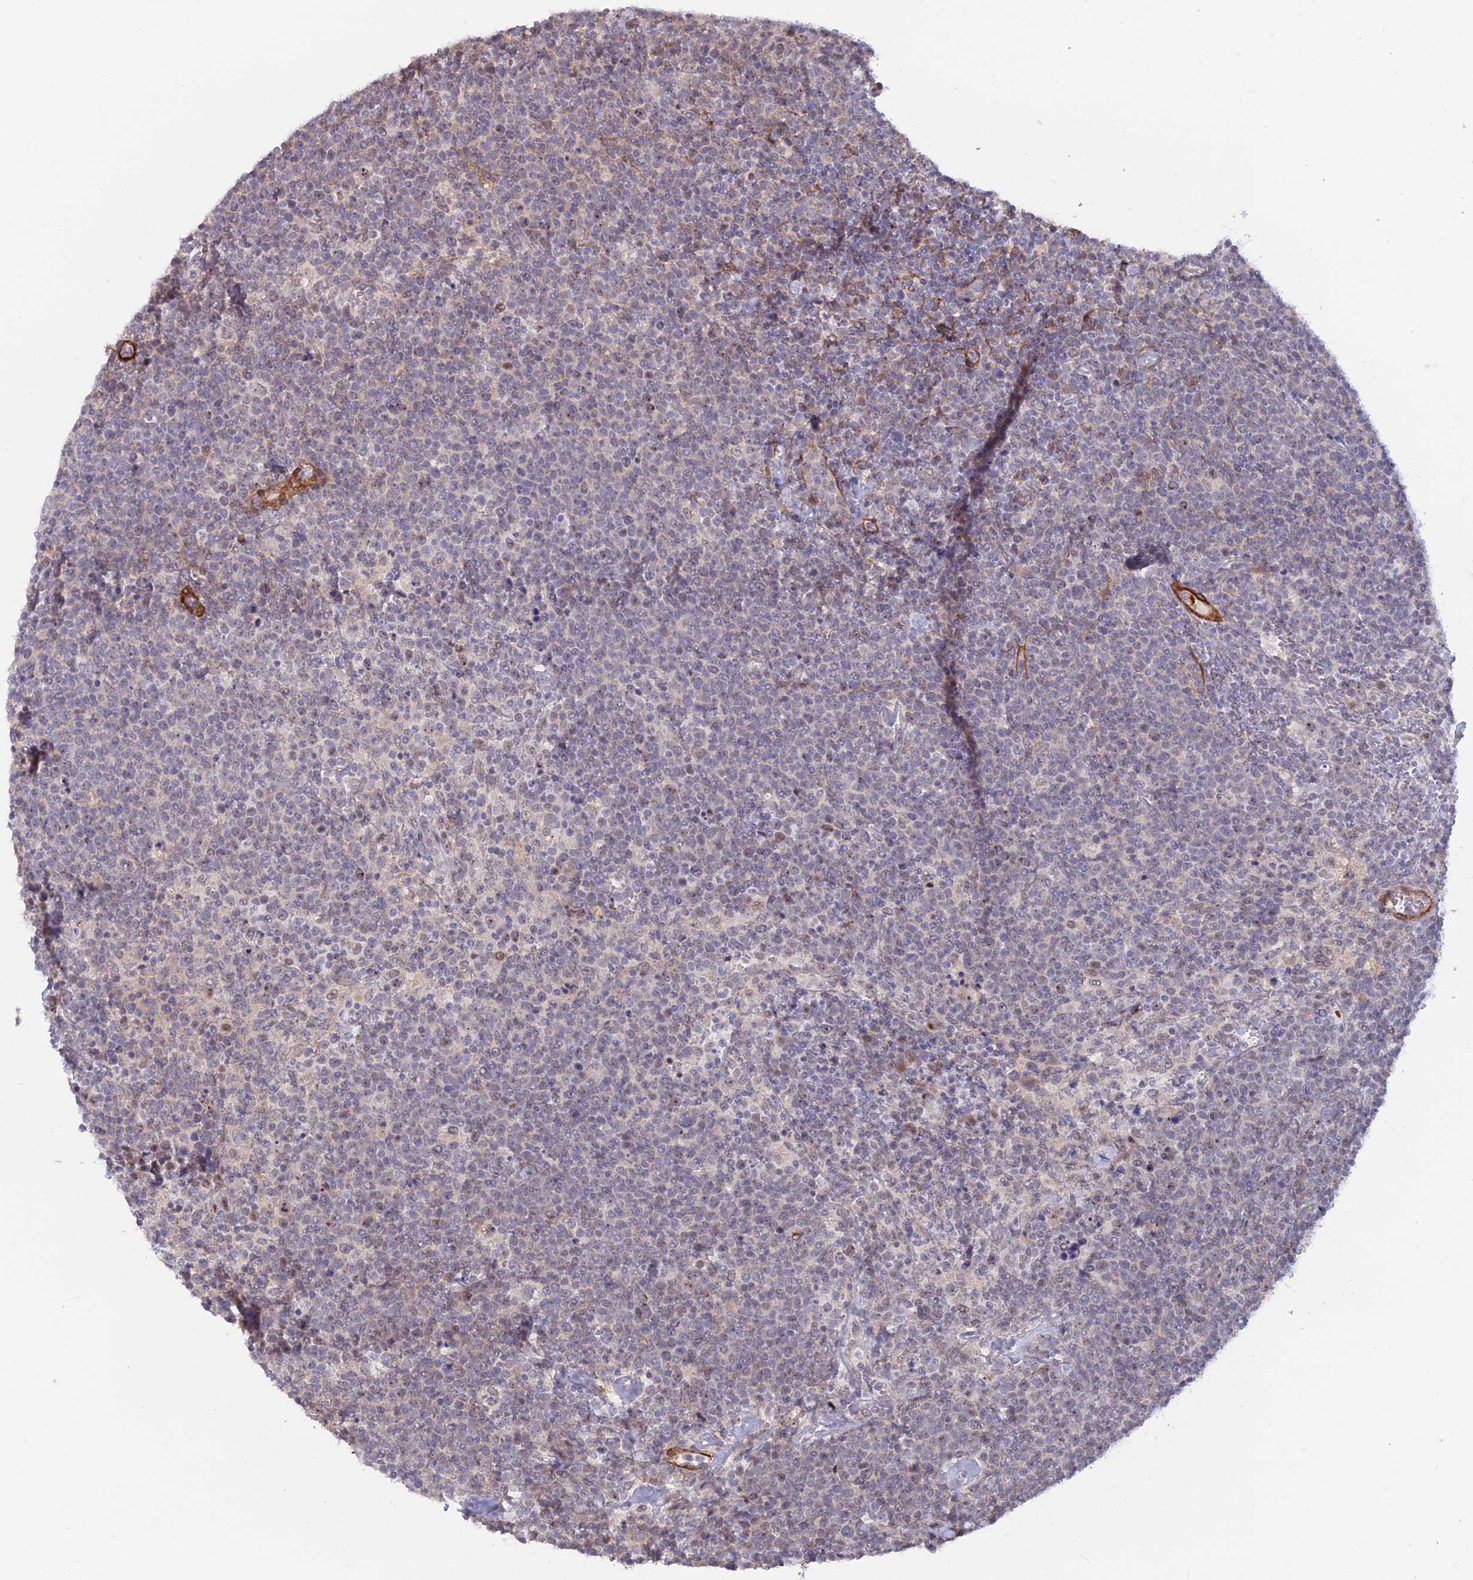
{"staining": {"intensity": "negative", "quantity": "none", "location": "none"}, "tissue": "lymphoma", "cell_type": "Tumor cells", "image_type": "cancer", "snomed": [{"axis": "morphology", "description": "Malignant lymphoma, non-Hodgkin's type, High grade"}, {"axis": "topography", "description": "Lymph node"}], "caption": "Tumor cells are negative for brown protein staining in lymphoma.", "gene": "CCDC154", "patient": {"sex": "male", "age": 61}}